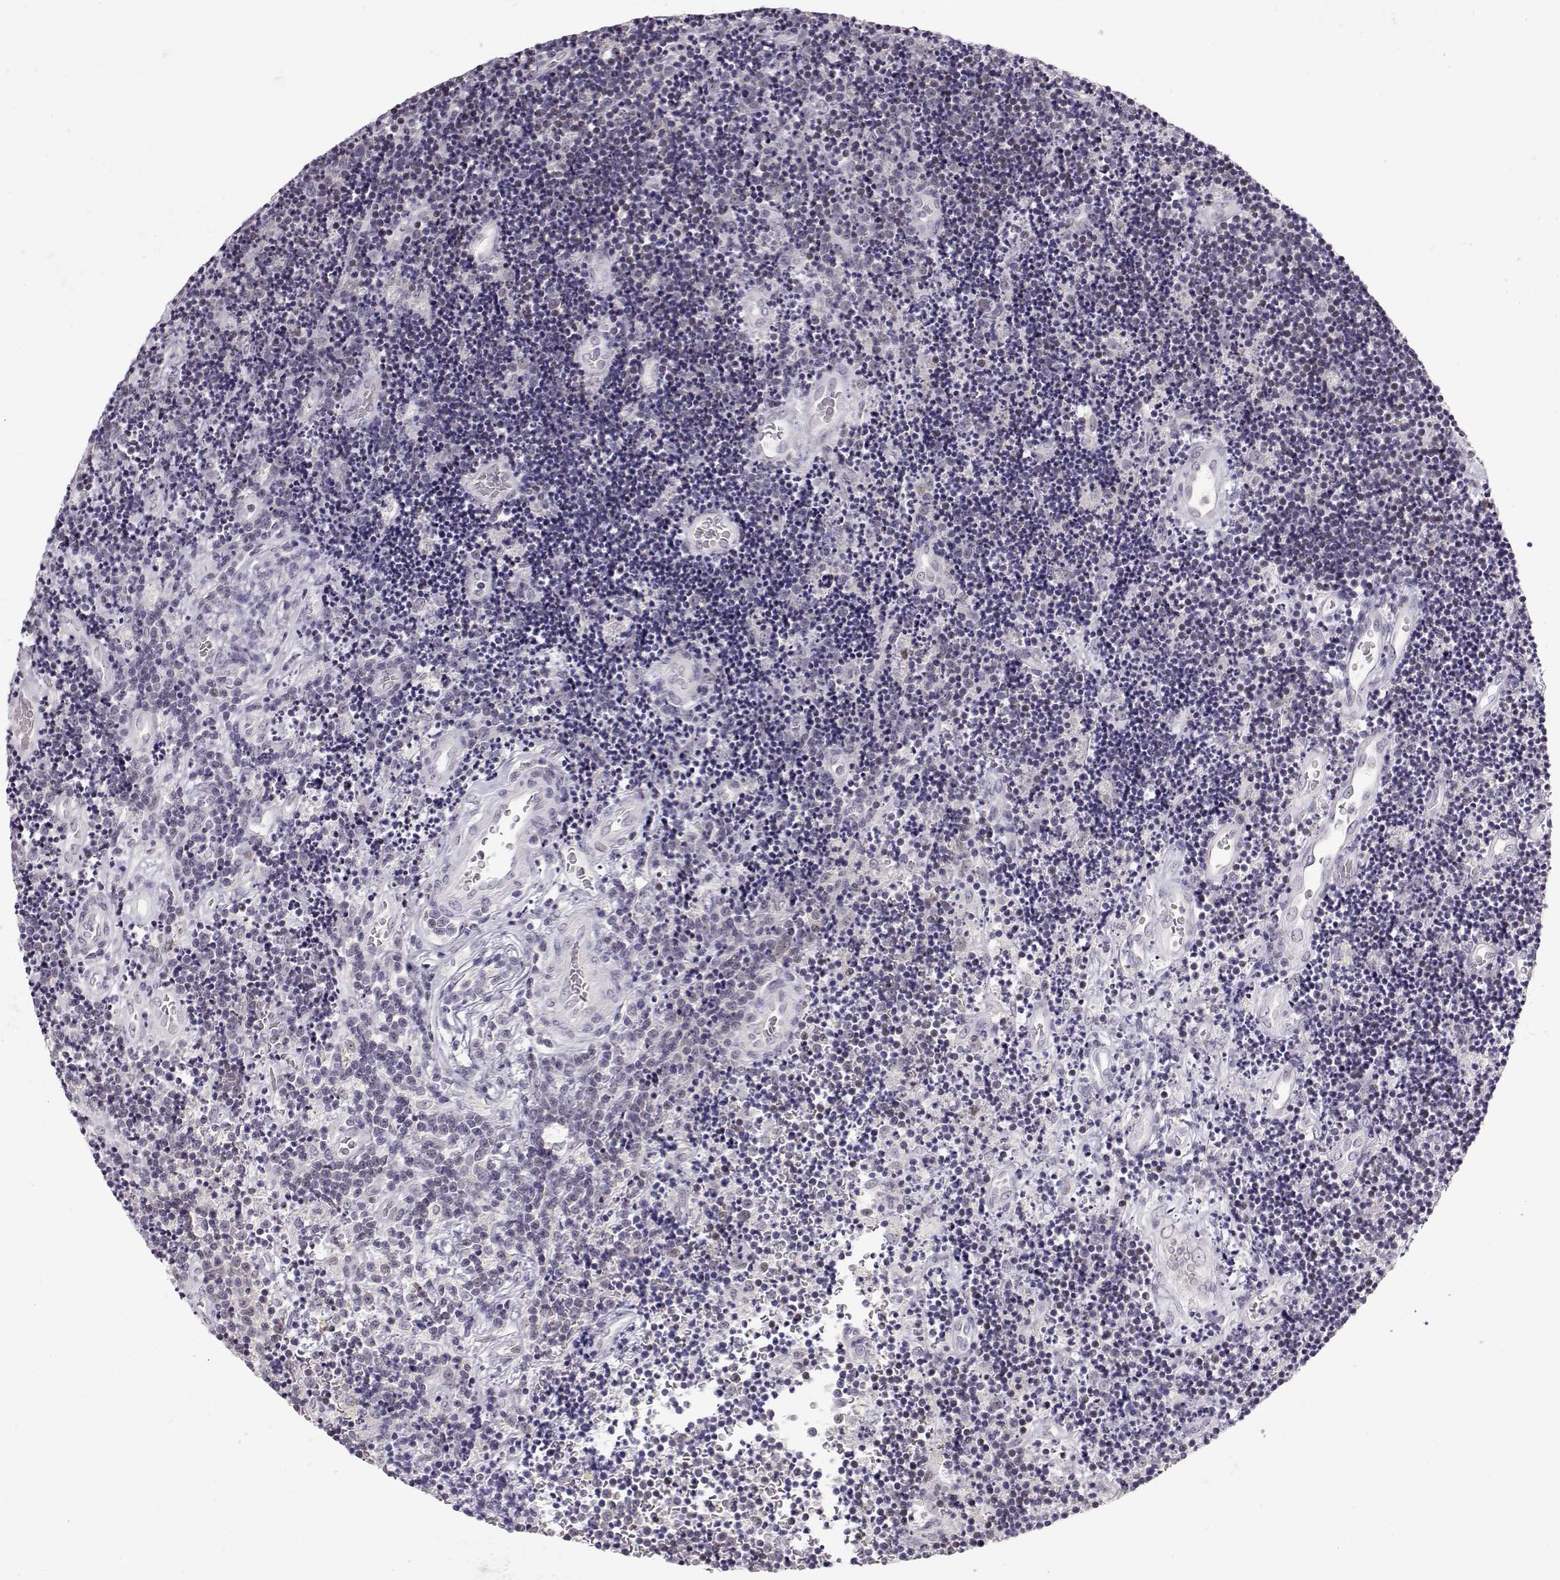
{"staining": {"intensity": "negative", "quantity": "none", "location": "none"}, "tissue": "lymphoma", "cell_type": "Tumor cells", "image_type": "cancer", "snomed": [{"axis": "morphology", "description": "Malignant lymphoma, non-Hodgkin's type, Low grade"}, {"axis": "topography", "description": "Brain"}], "caption": "Tumor cells show no significant protein positivity in malignant lymphoma, non-Hodgkin's type (low-grade). Nuclei are stained in blue.", "gene": "TEPP", "patient": {"sex": "female", "age": 66}}